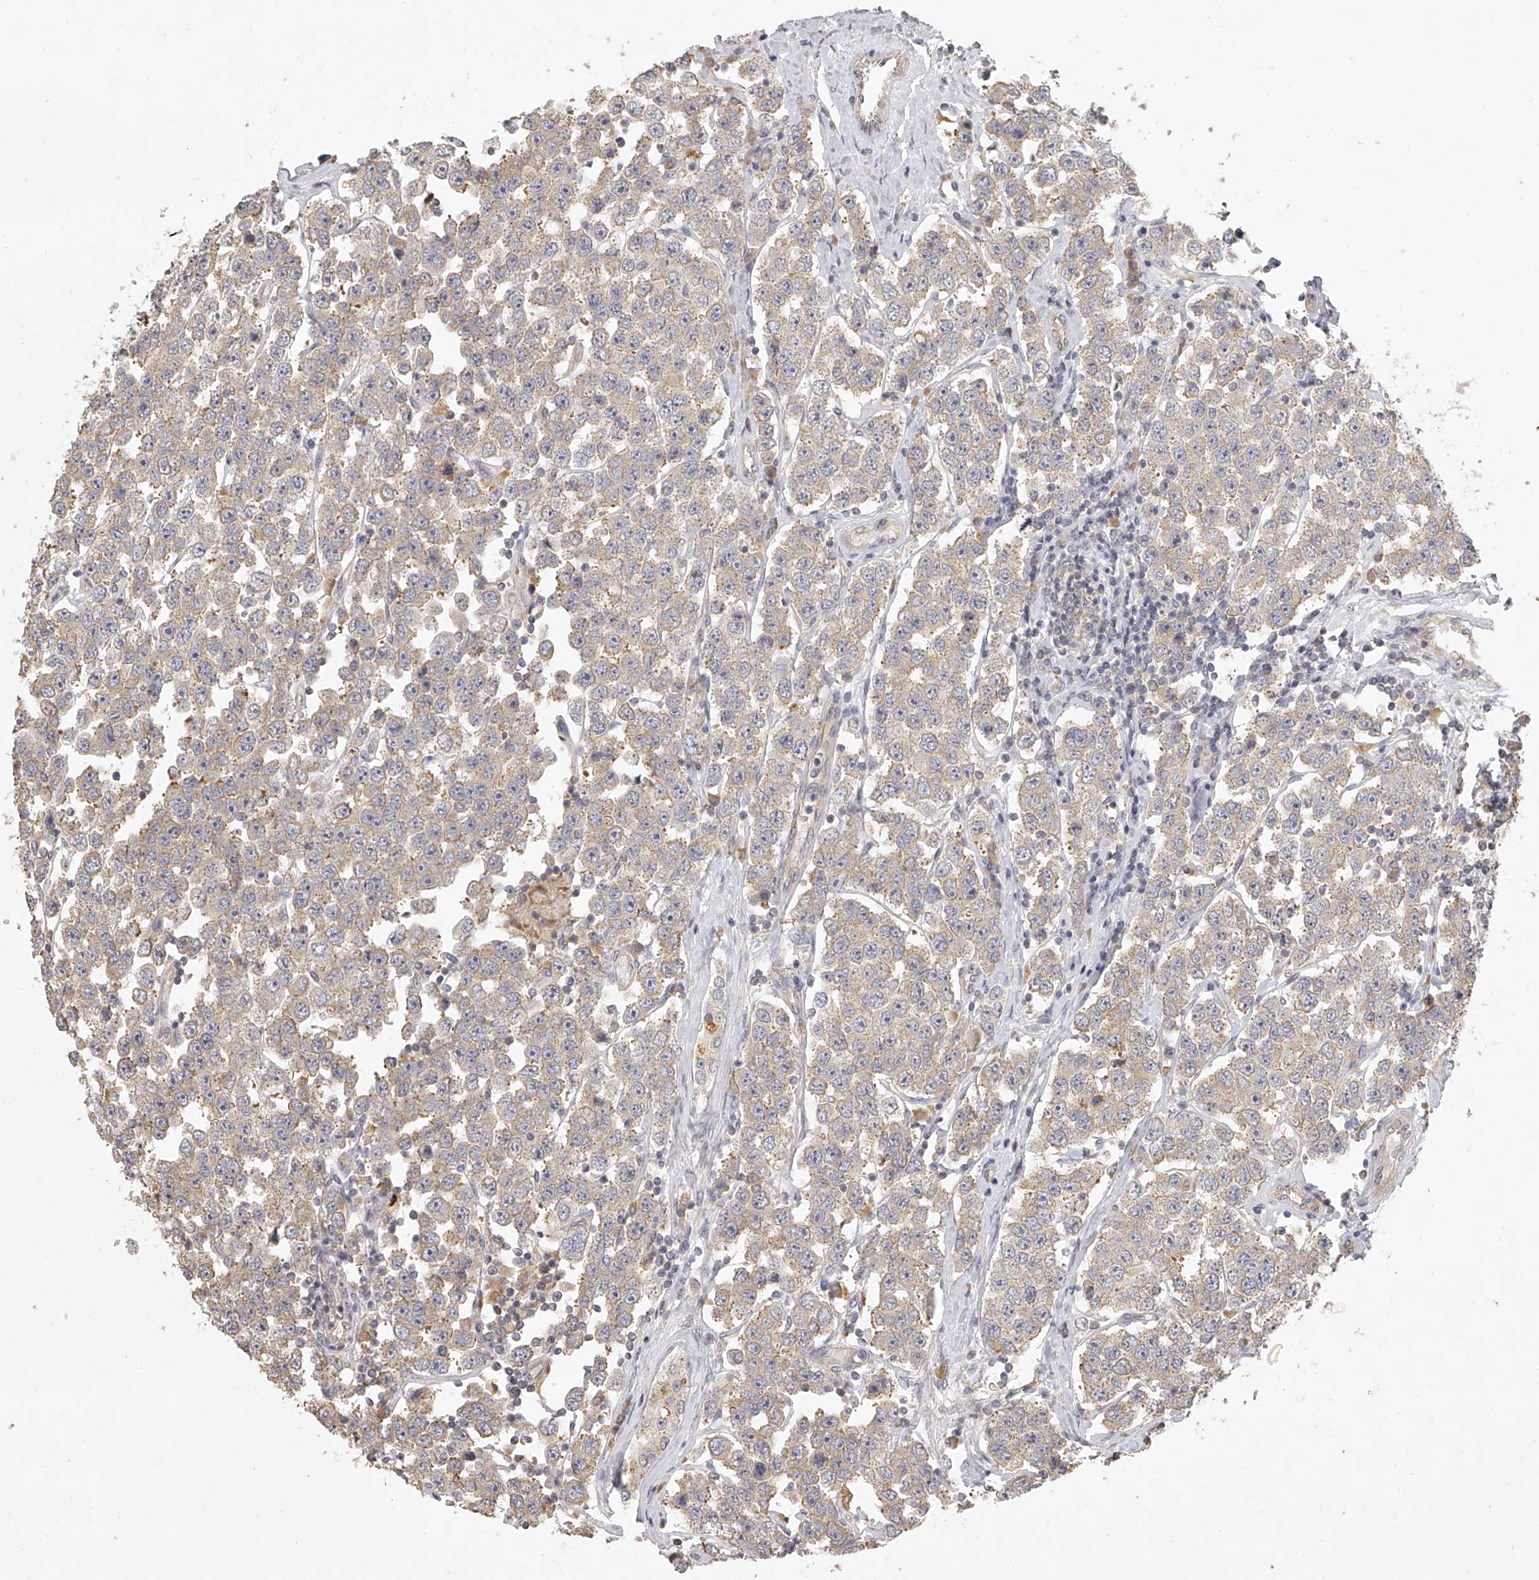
{"staining": {"intensity": "weak", "quantity": "25%-75%", "location": "cytoplasmic/membranous"}, "tissue": "testis cancer", "cell_type": "Tumor cells", "image_type": "cancer", "snomed": [{"axis": "morphology", "description": "Seminoma, NOS"}, {"axis": "topography", "description": "Testis"}], "caption": "Seminoma (testis) stained with a brown dye exhibits weak cytoplasmic/membranous positive expression in approximately 25%-75% of tumor cells.", "gene": "DOCK9", "patient": {"sex": "male", "age": 28}}